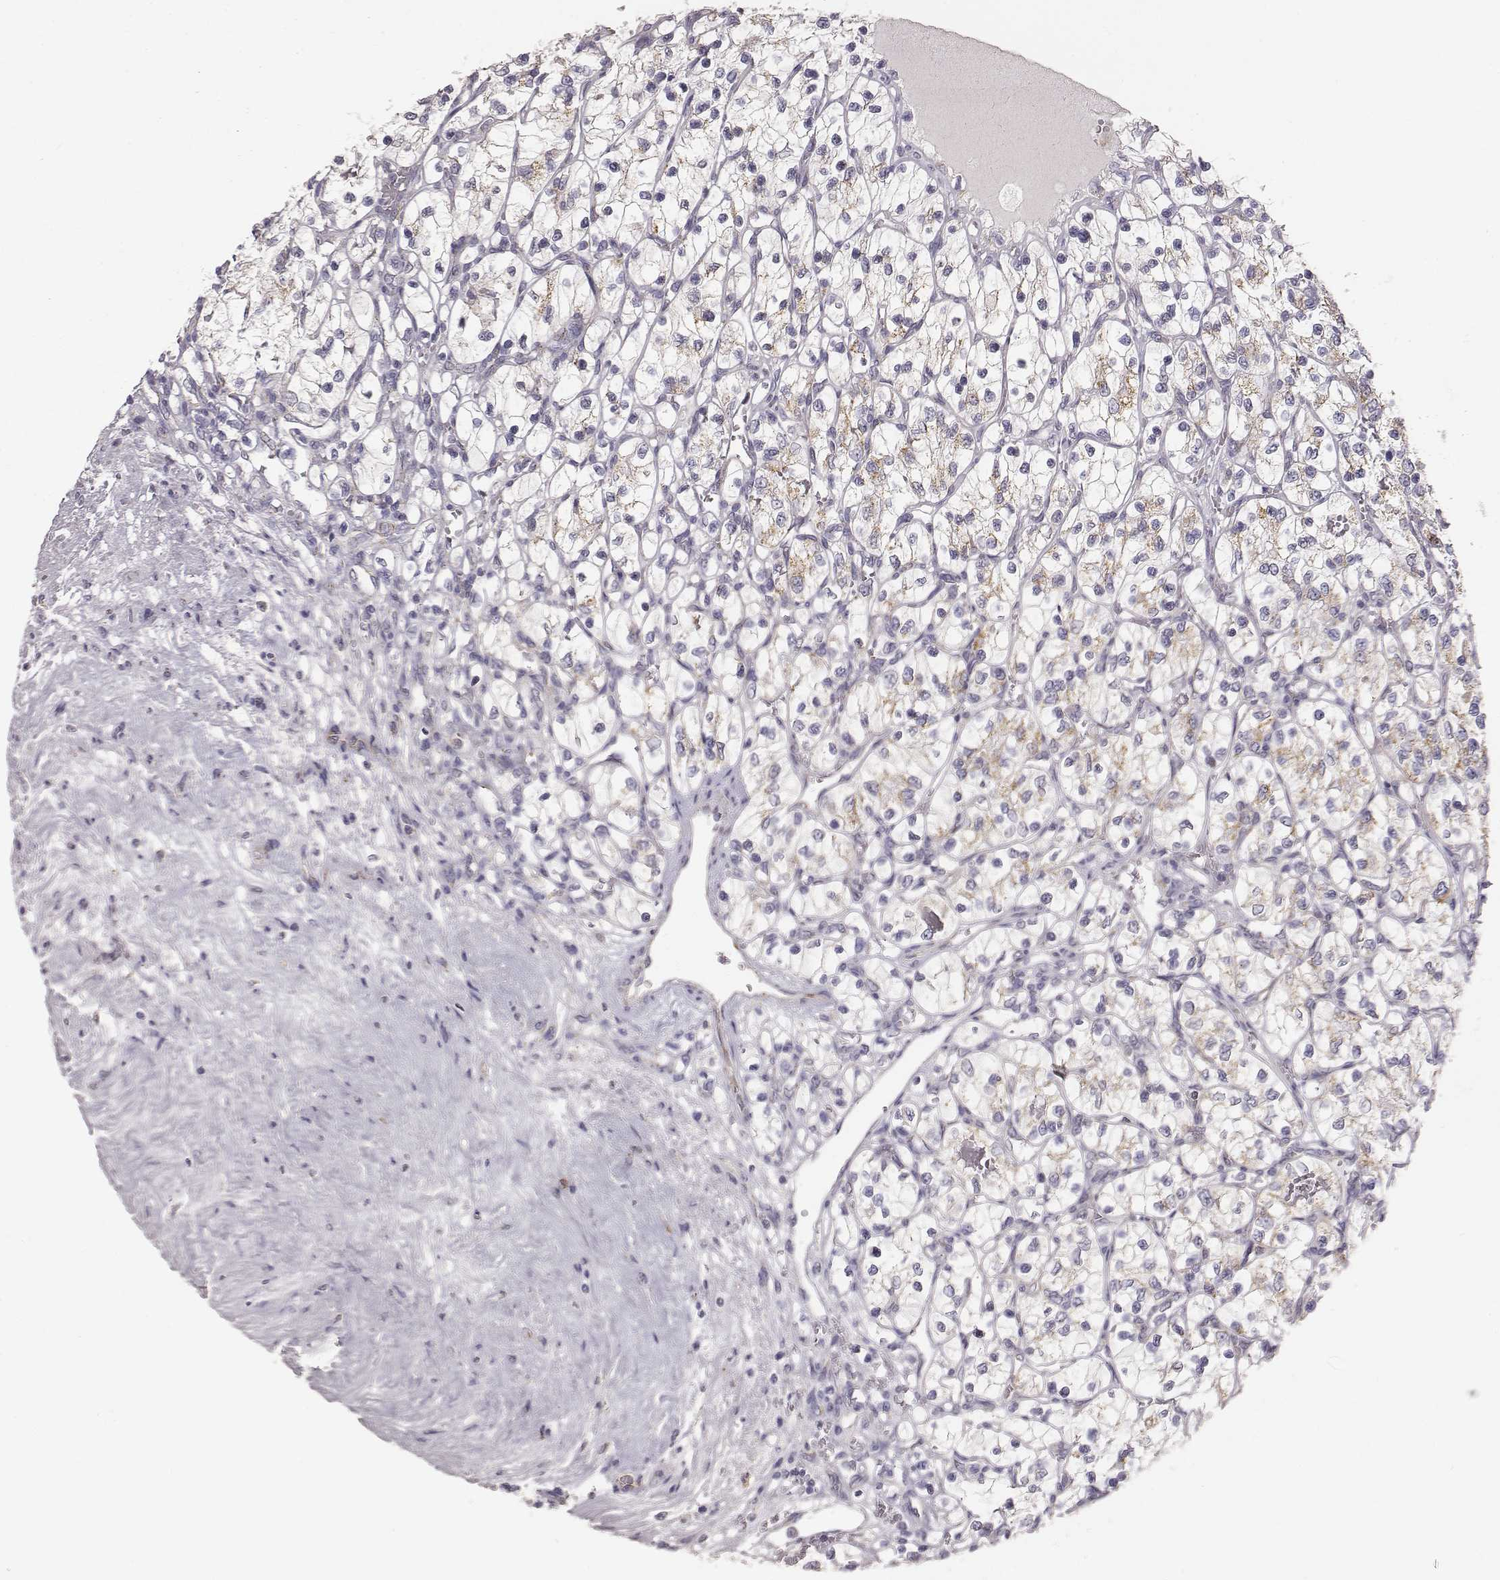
{"staining": {"intensity": "weak", "quantity": "25%-75%", "location": "cytoplasmic/membranous"}, "tissue": "renal cancer", "cell_type": "Tumor cells", "image_type": "cancer", "snomed": [{"axis": "morphology", "description": "Adenocarcinoma, NOS"}, {"axis": "topography", "description": "Kidney"}], "caption": "Immunohistochemical staining of renal cancer (adenocarcinoma) exhibits low levels of weak cytoplasmic/membranous staining in approximately 25%-75% of tumor cells. The protein of interest is shown in brown color, while the nuclei are stained blue.", "gene": "ABCD3", "patient": {"sex": "female", "age": 69}}